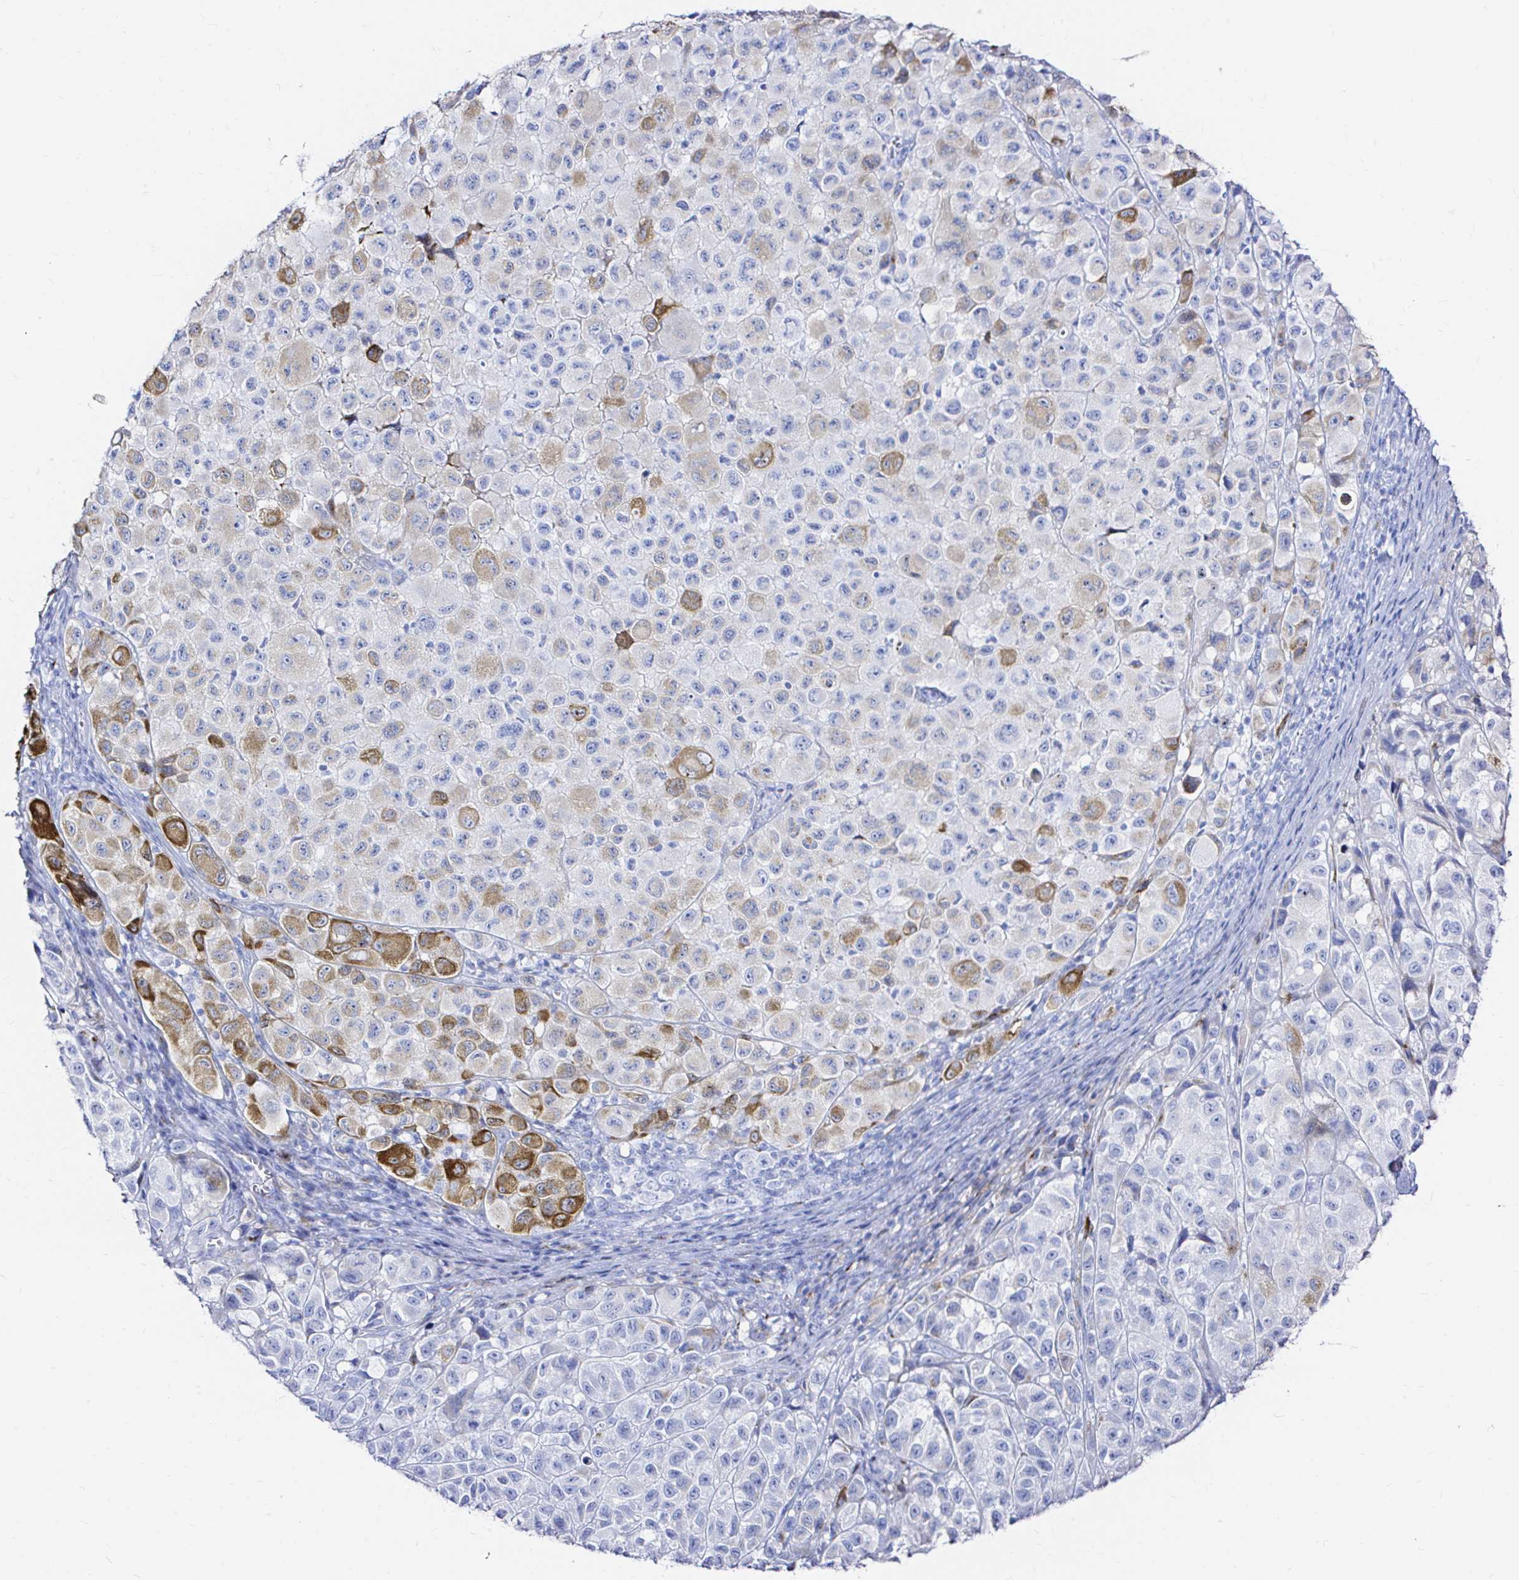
{"staining": {"intensity": "negative", "quantity": "none", "location": "none"}, "tissue": "melanoma", "cell_type": "Tumor cells", "image_type": "cancer", "snomed": [{"axis": "morphology", "description": "Malignant melanoma, NOS"}, {"axis": "topography", "description": "Skin"}], "caption": "An image of human melanoma is negative for staining in tumor cells.", "gene": "ZNF432", "patient": {"sex": "male", "age": 93}}